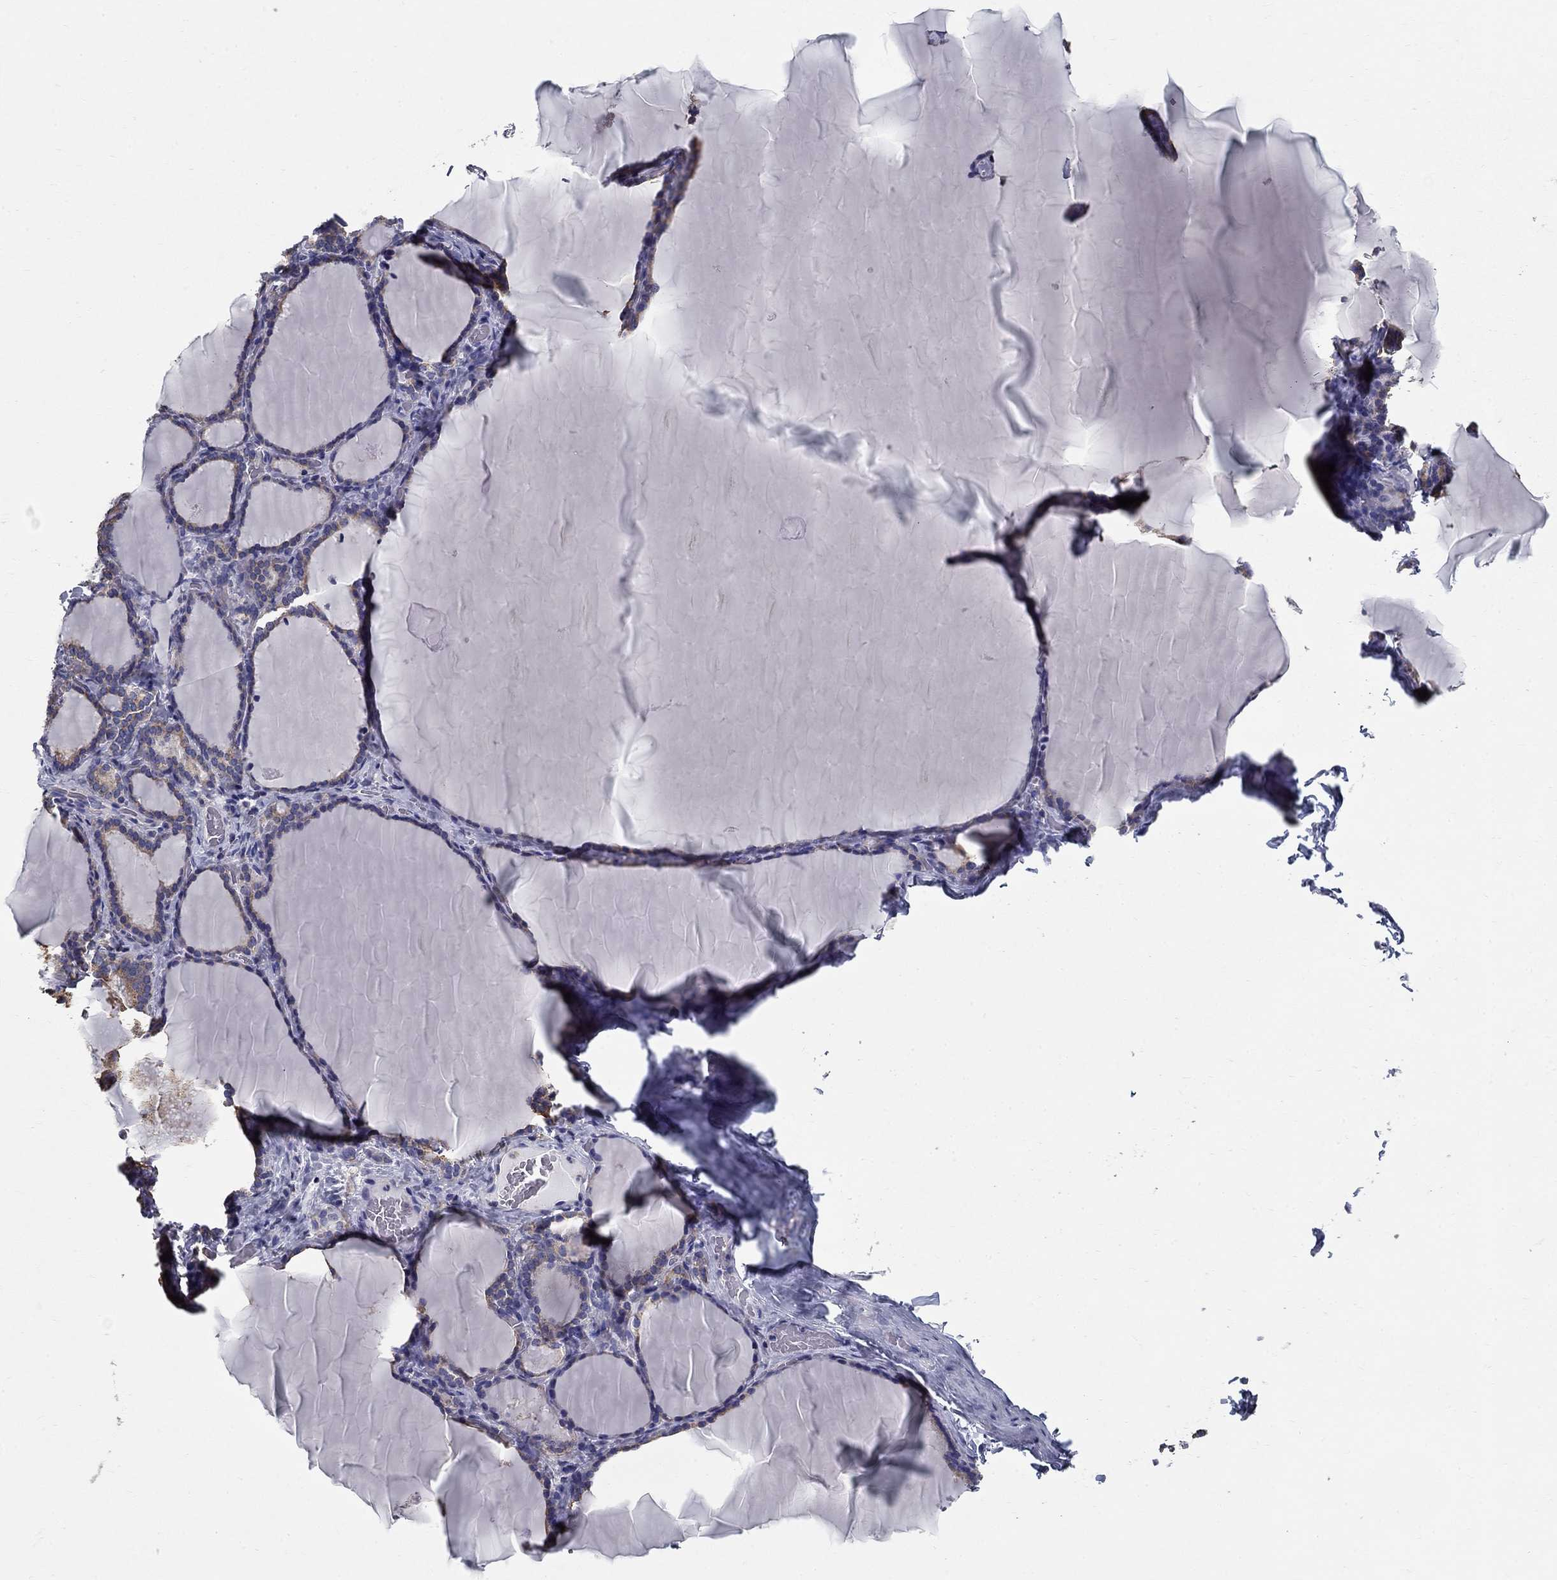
{"staining": {"intensity": "strong", "quantity": "<25%", "location": "cytoplasmic/membranous"}, "tissue": "thyroid gland", "cell_type": "Glandular cells", "image_type": "normal", "snomed": [{"axis": "morphology", "description": "Normal tissue, NOS"}, {"axis": "morphology", "description": "Hyperplasia, NOS"}, {"axis": "topography", "description": "Thyroid gland"}], "caption": "Brown immunohistochemical staining in unremarkable human thyroid gland exhibits strong cytoplasmic/membranous staining in approximately <25% of glandular cells.", "gene": "NME5", "patient": {"sex": "female", "age": 27}}